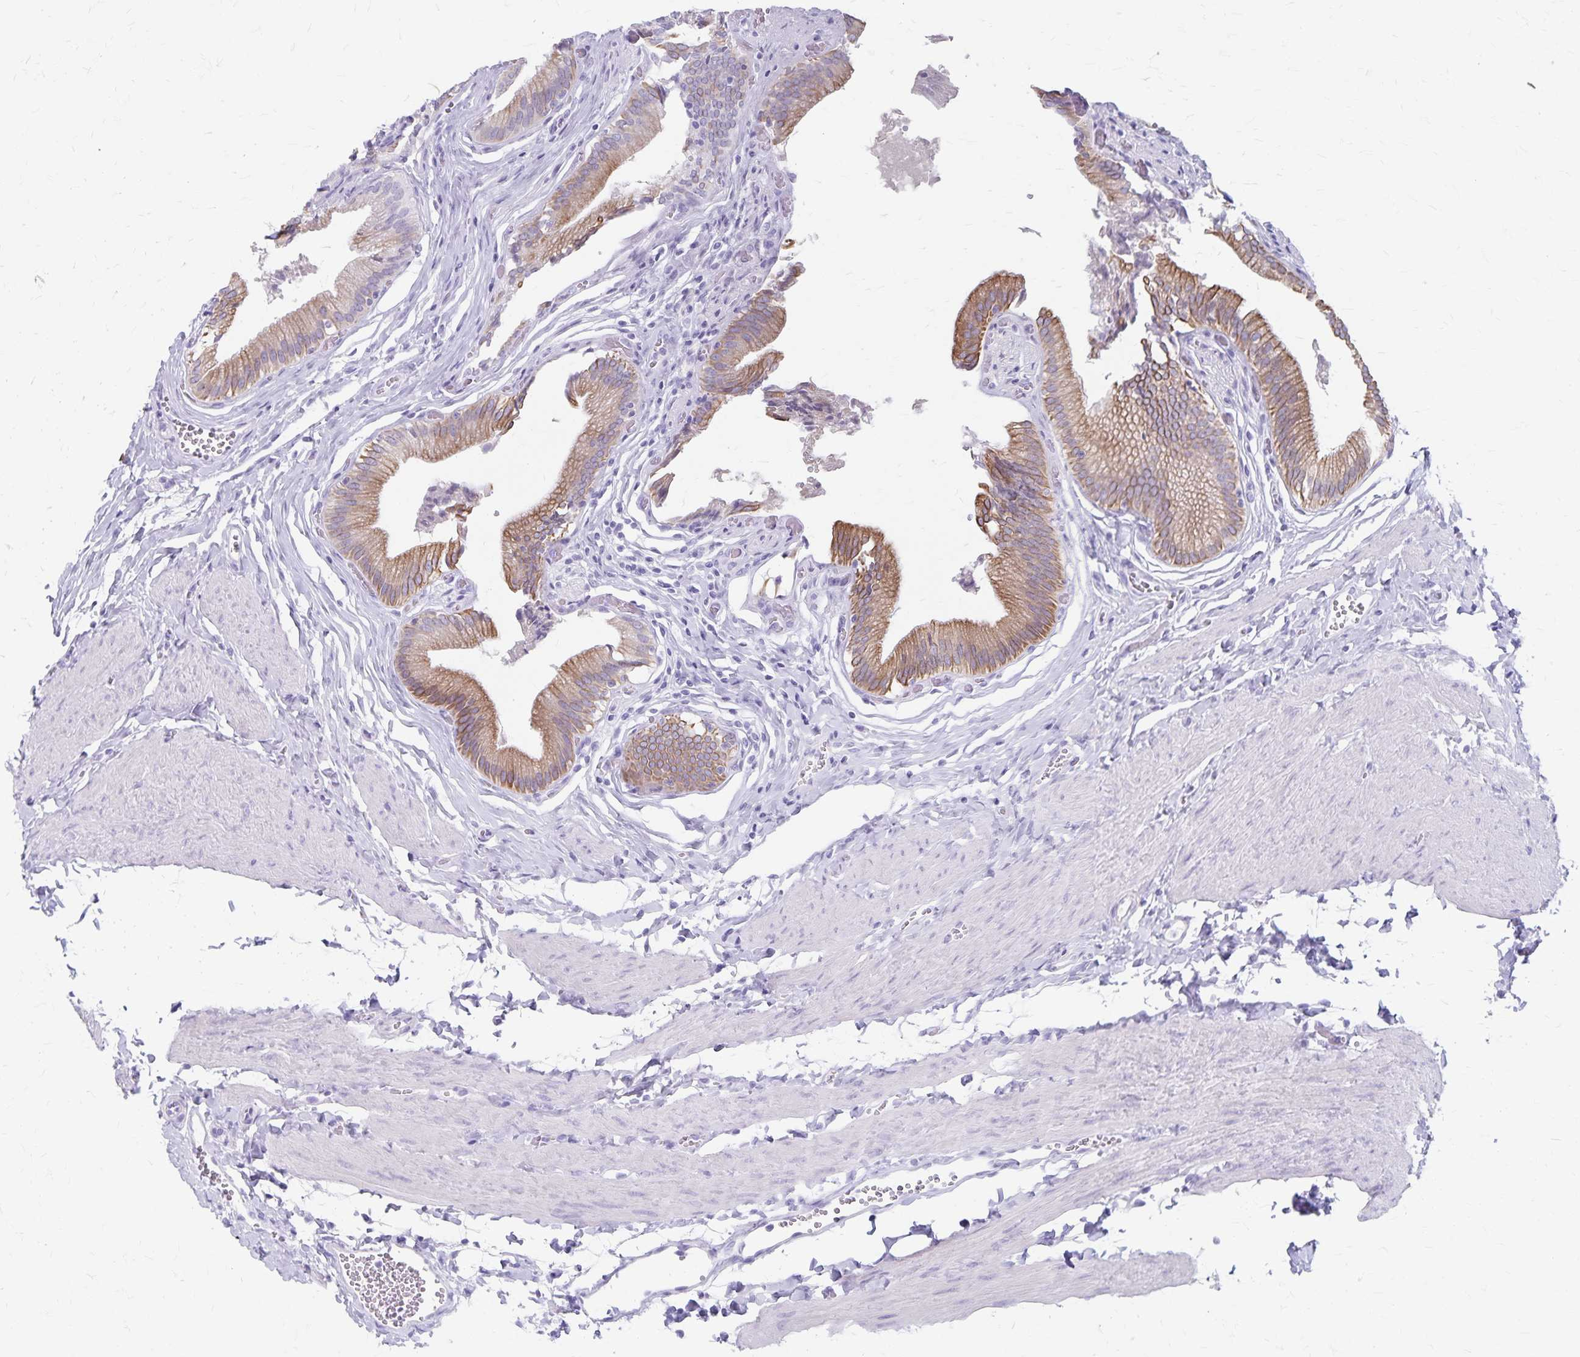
{"staining": {"intensity": "moderate", "quantity": ">75%", "location": "cytoplasmic/membranous"}, "tissue": "gallbladder", "cell_type": "Glandular cells", "image_type": "normal", "snomed": [{"axis": "morphology", "description": "Normal tissue, NOS"}, {"axis": "topography", "description": "Gallbladder"}, {"axis": "topography", "description": "Peripheral nerve tissue"}], "caption": "Protein analysis of normal gallbladder demonstrates moderate cytoplasmic/membranous positivity in approximately >75% of glandular cells.", "gene": "GPBAR1", "patient": {"sex": "male", "age": 17}}